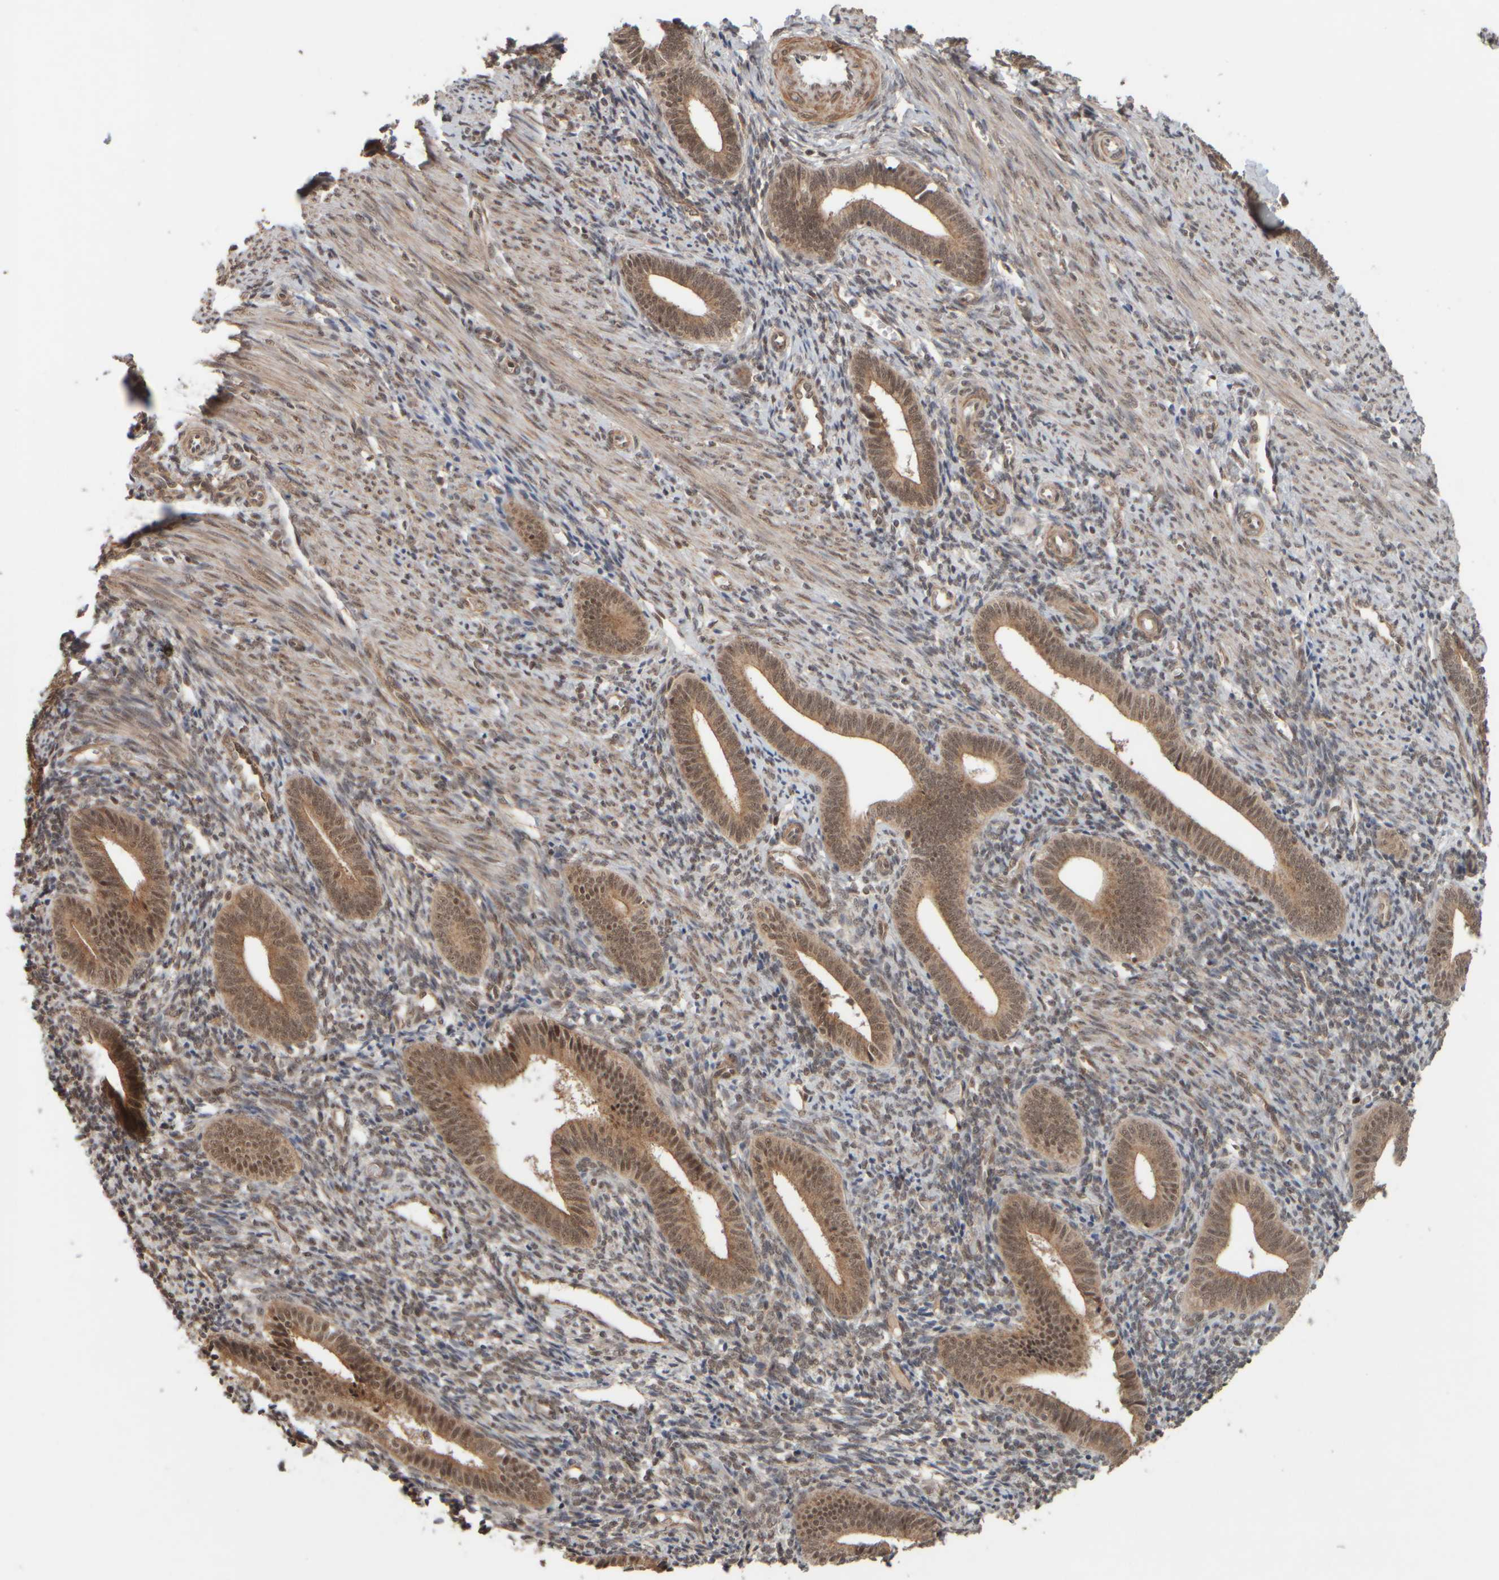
{"staining": {"intensity": "weak", "quantity": "25%-75%", "location": "cytoplasmic/membranous"}, "tissue": "endometrium", "cell_type": "Cells in endometrial stroma", "image_type": "normal", "snomed": [{"axis": "morphology", "description": "Normal tissue, NOS"}, {"axis": "topography", "description": "Uterus"}, {"axis": "topography", "description": "Endometrium"}], "caption": "Protein staining demonstrates weak cytoplasmic/membranous staining in approximately 25%-75% of cells in endometrial stroma in benign endometrium.", "gene": "SYNRG", "patient": {"sex": "female", "age": 33}}